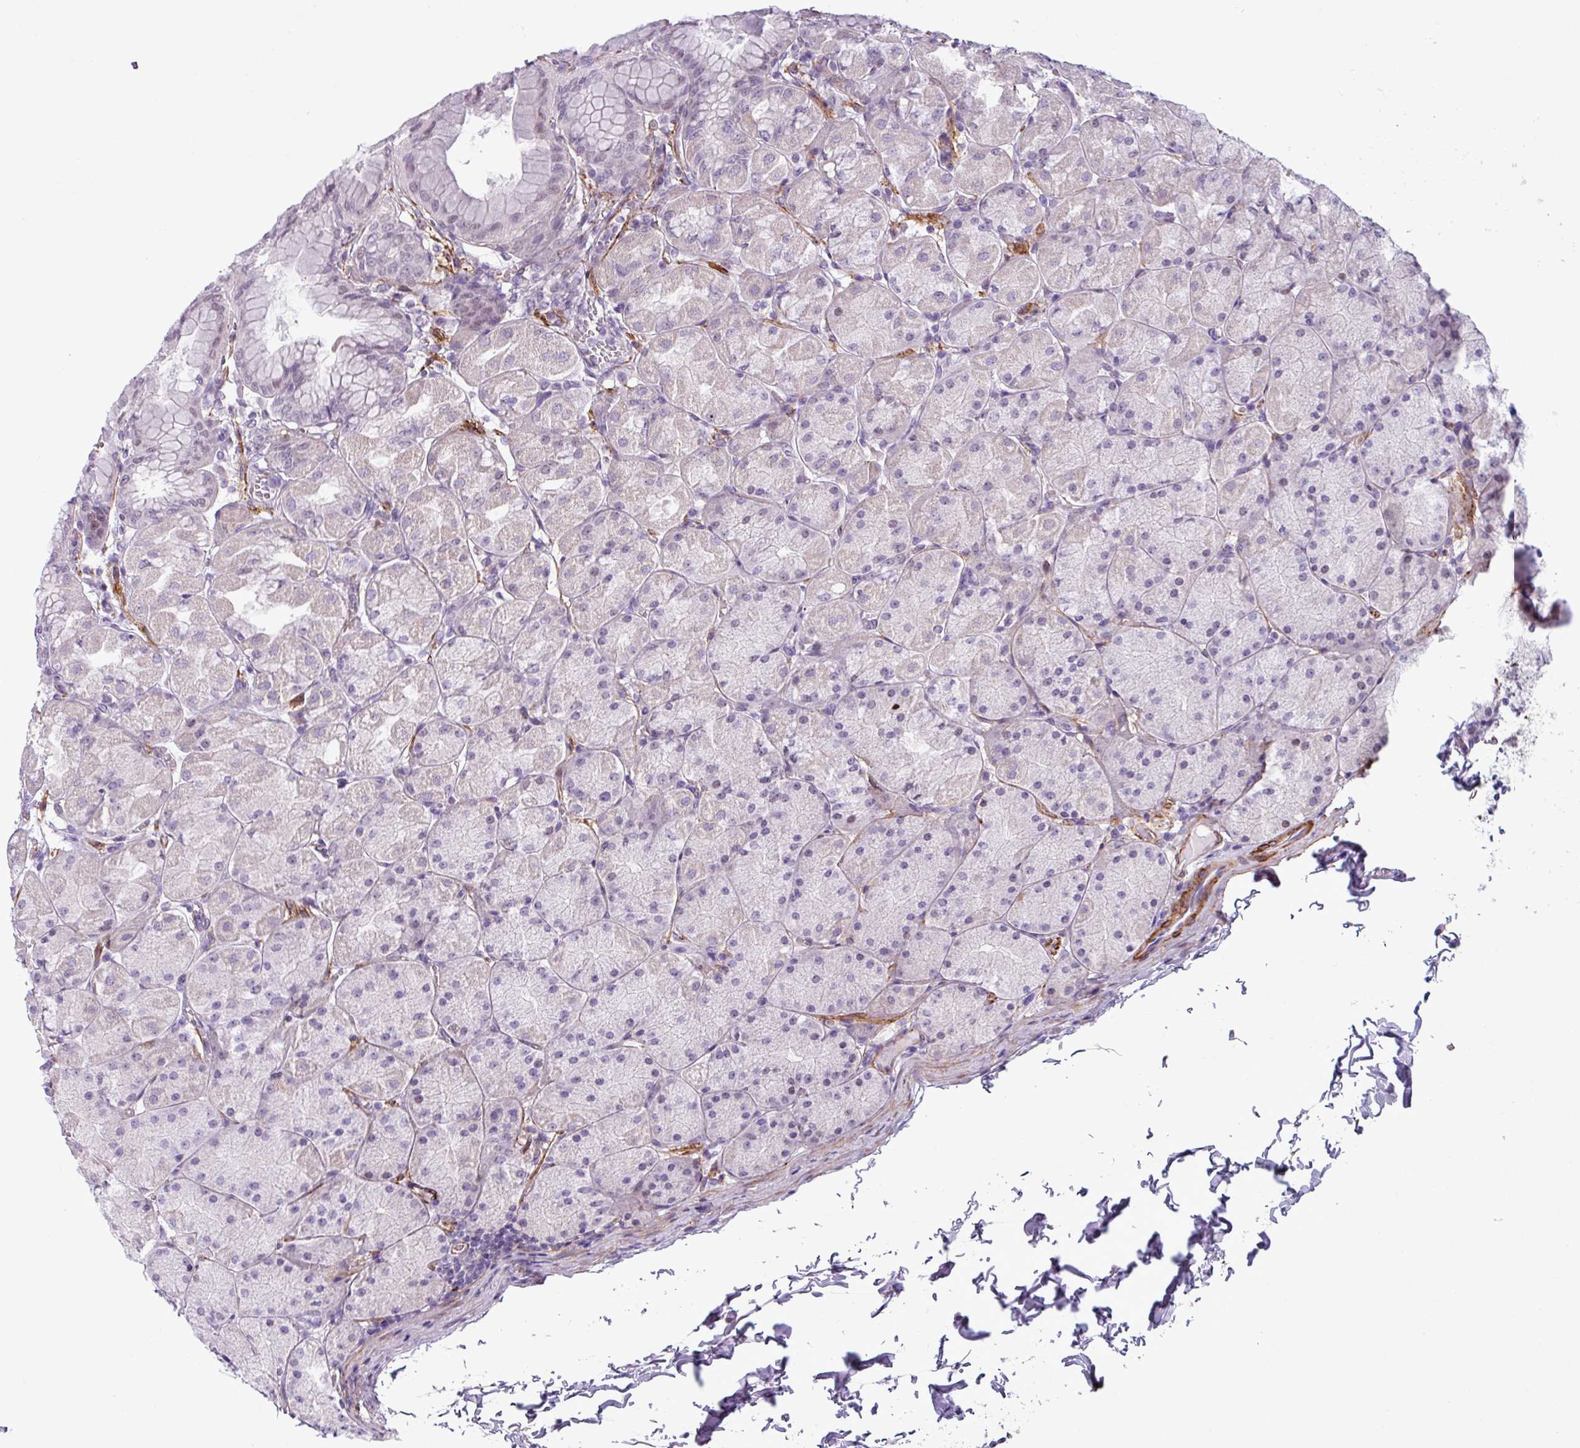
{"staining": {"intensity": "moderate", "quantity": "<25%", "location": "nuclear"}, "tissue": "stomach", "cell_type": "Glandular cells", "image_type": "normal", "snomed": [{"axis": "morphology", "description": "Normal tissue, NOS"}, {"axis": "topography", "description": "Stomach, upper"}], "caption": "A brown stain labels moderate nuclear staining of a protein in glandular cells of benign stomach.", "gene": "ATP10A", "patient": {"sex": "female", "age": 56}}